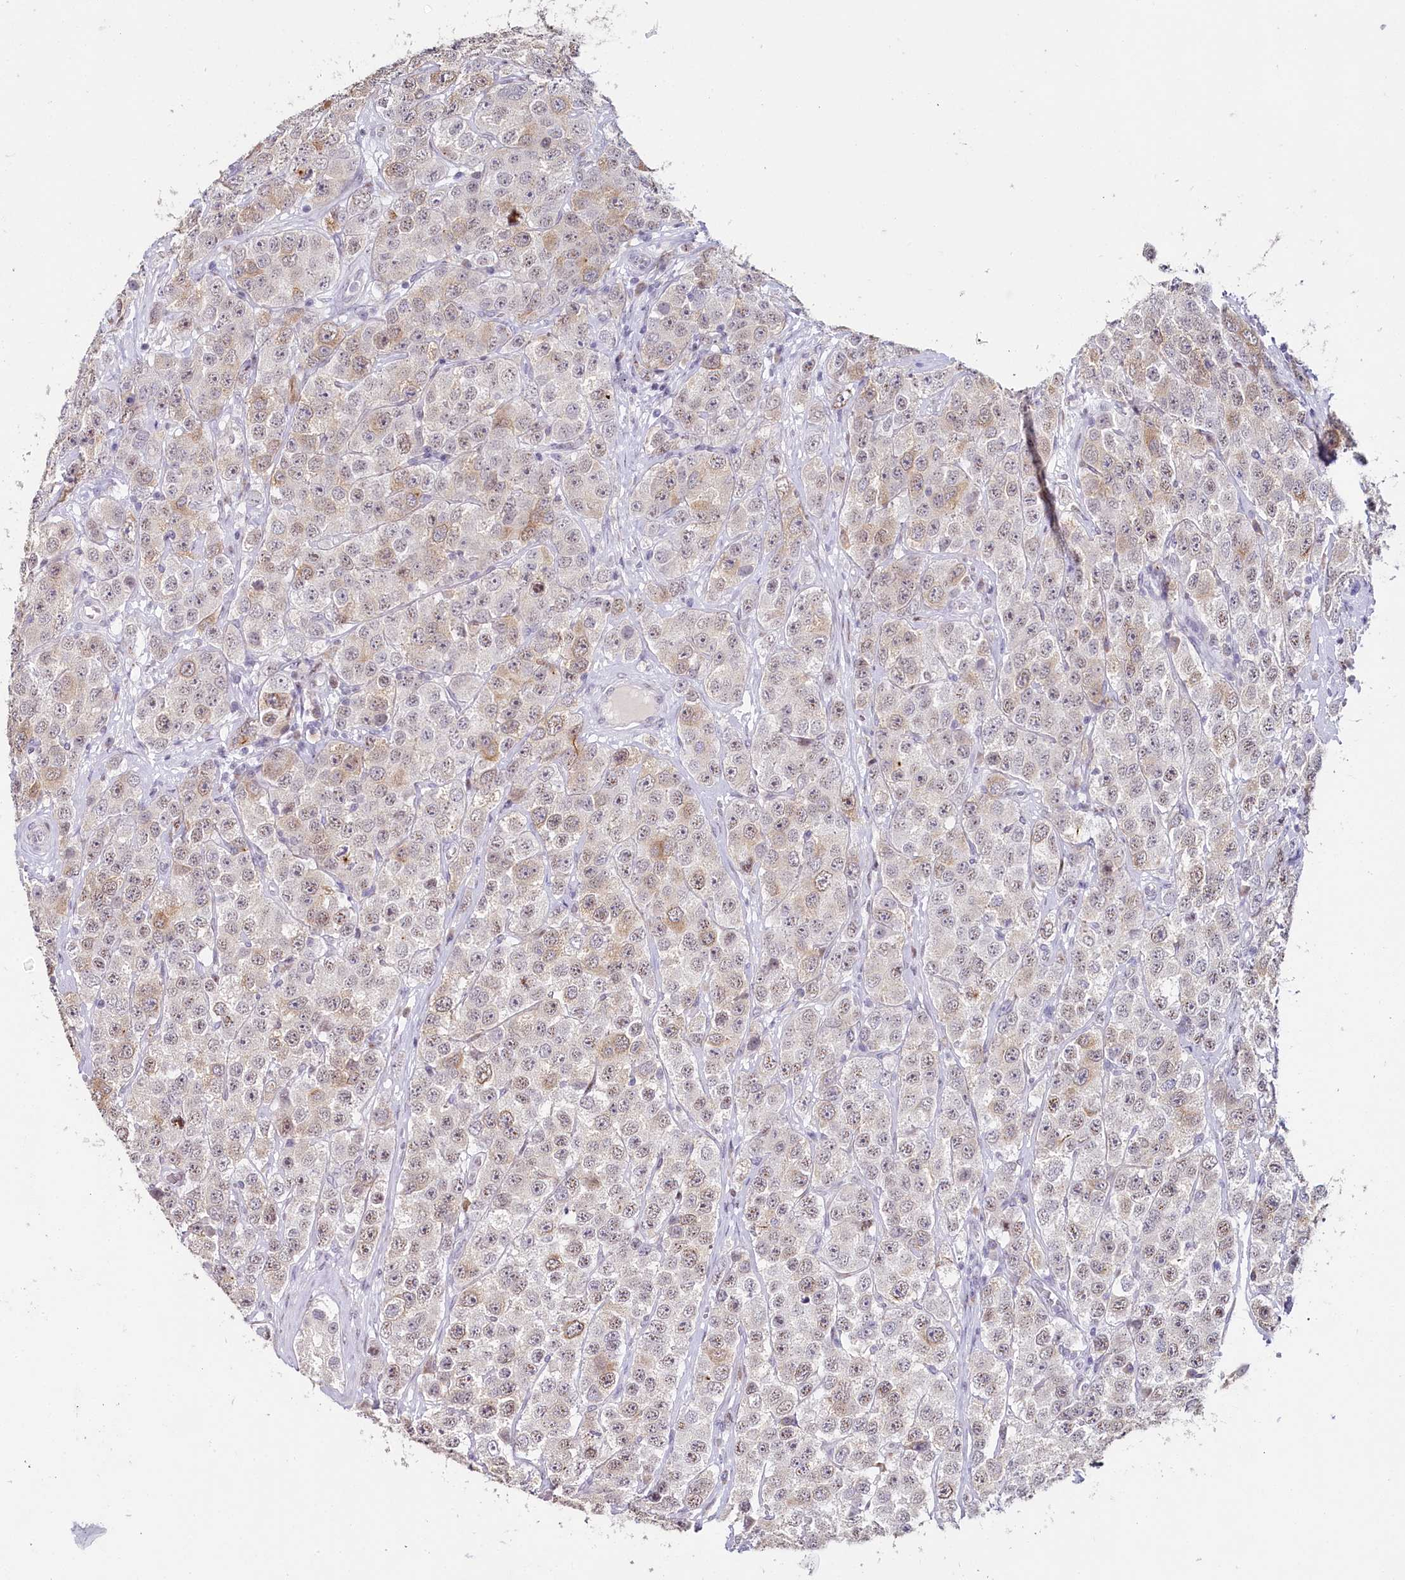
{"staining": {"intensity": "weak", "quantity": "25%-75%", "location": "cytoplasmic/membranous,nuclear"}, "tissue": "testis cancer", "cell_type": "Tumor cells", "image_type": "cancer", "snomed": [{"axis": "morphology", "description": "Seminoma, NOS"}, {"axis": "topography", "description": "Testis"}], "caption": "Protein staining exhibits weak cytoplasmic/membranous and nuclear staining in approximately 25%-75% of tumor cells in testis seminoma.", "gene": "HPD", "patient": {"sex": "male", "age": 28}}